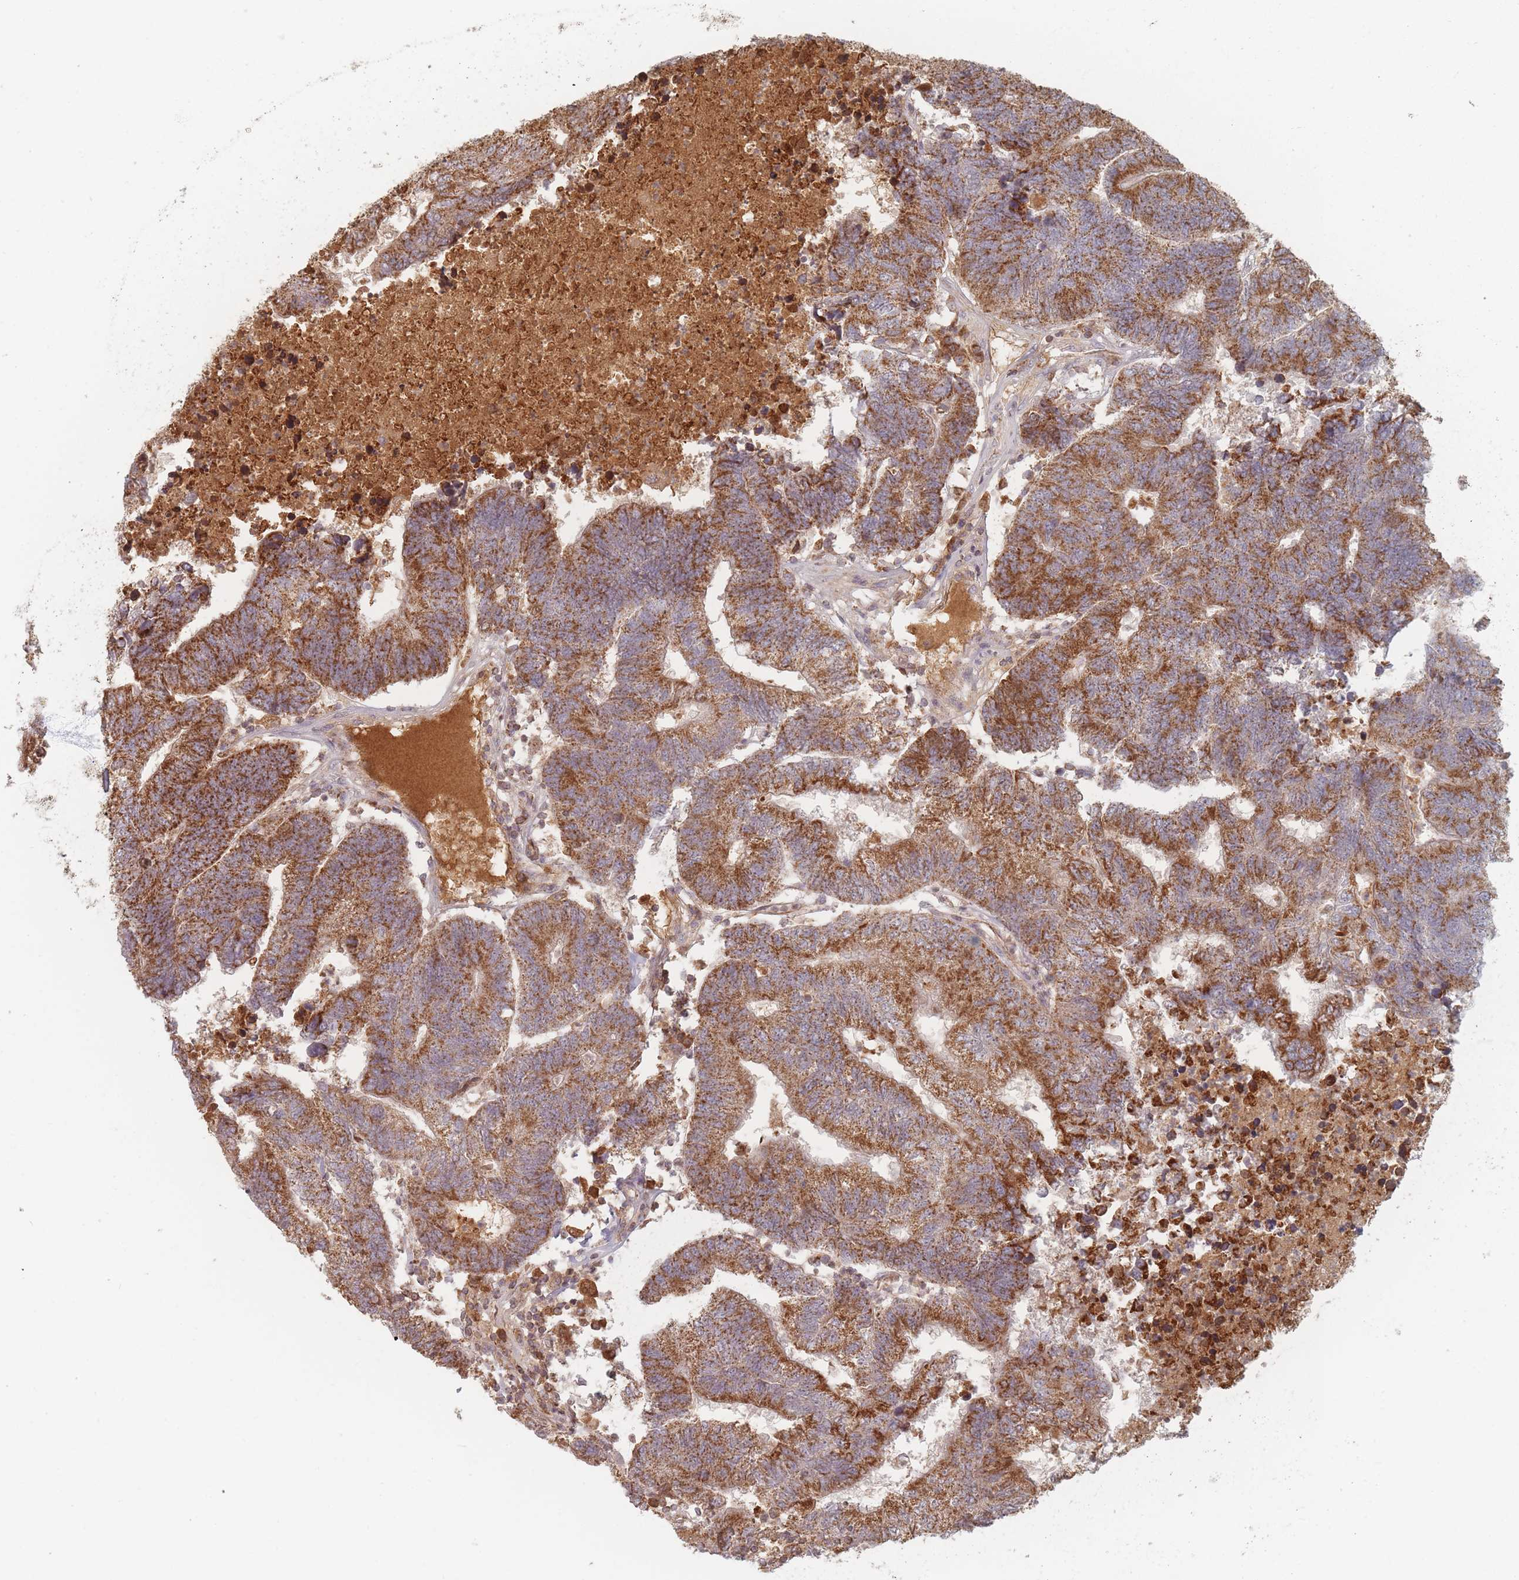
{"staining": {"intensity": "strong", "quantity": ">75%", "location": "cytoplasmic/membranous"}, "tissue": "colorectal cancer", "cell_type": "Tumor cells", "image_type": "cancer", "snomed": [{"axis": "morphology", "description": "Adenocarcinoma, NOS"}, {"axis": "topography", "description": "Colon"}], "caption": "Strong cytoplasmic/membranous positivity is present in approximately >75% of tumor cells in colorectal adenocarcinoma.", "gene": "OR2M4", "patient": {"sex": "female", "age": 48}}